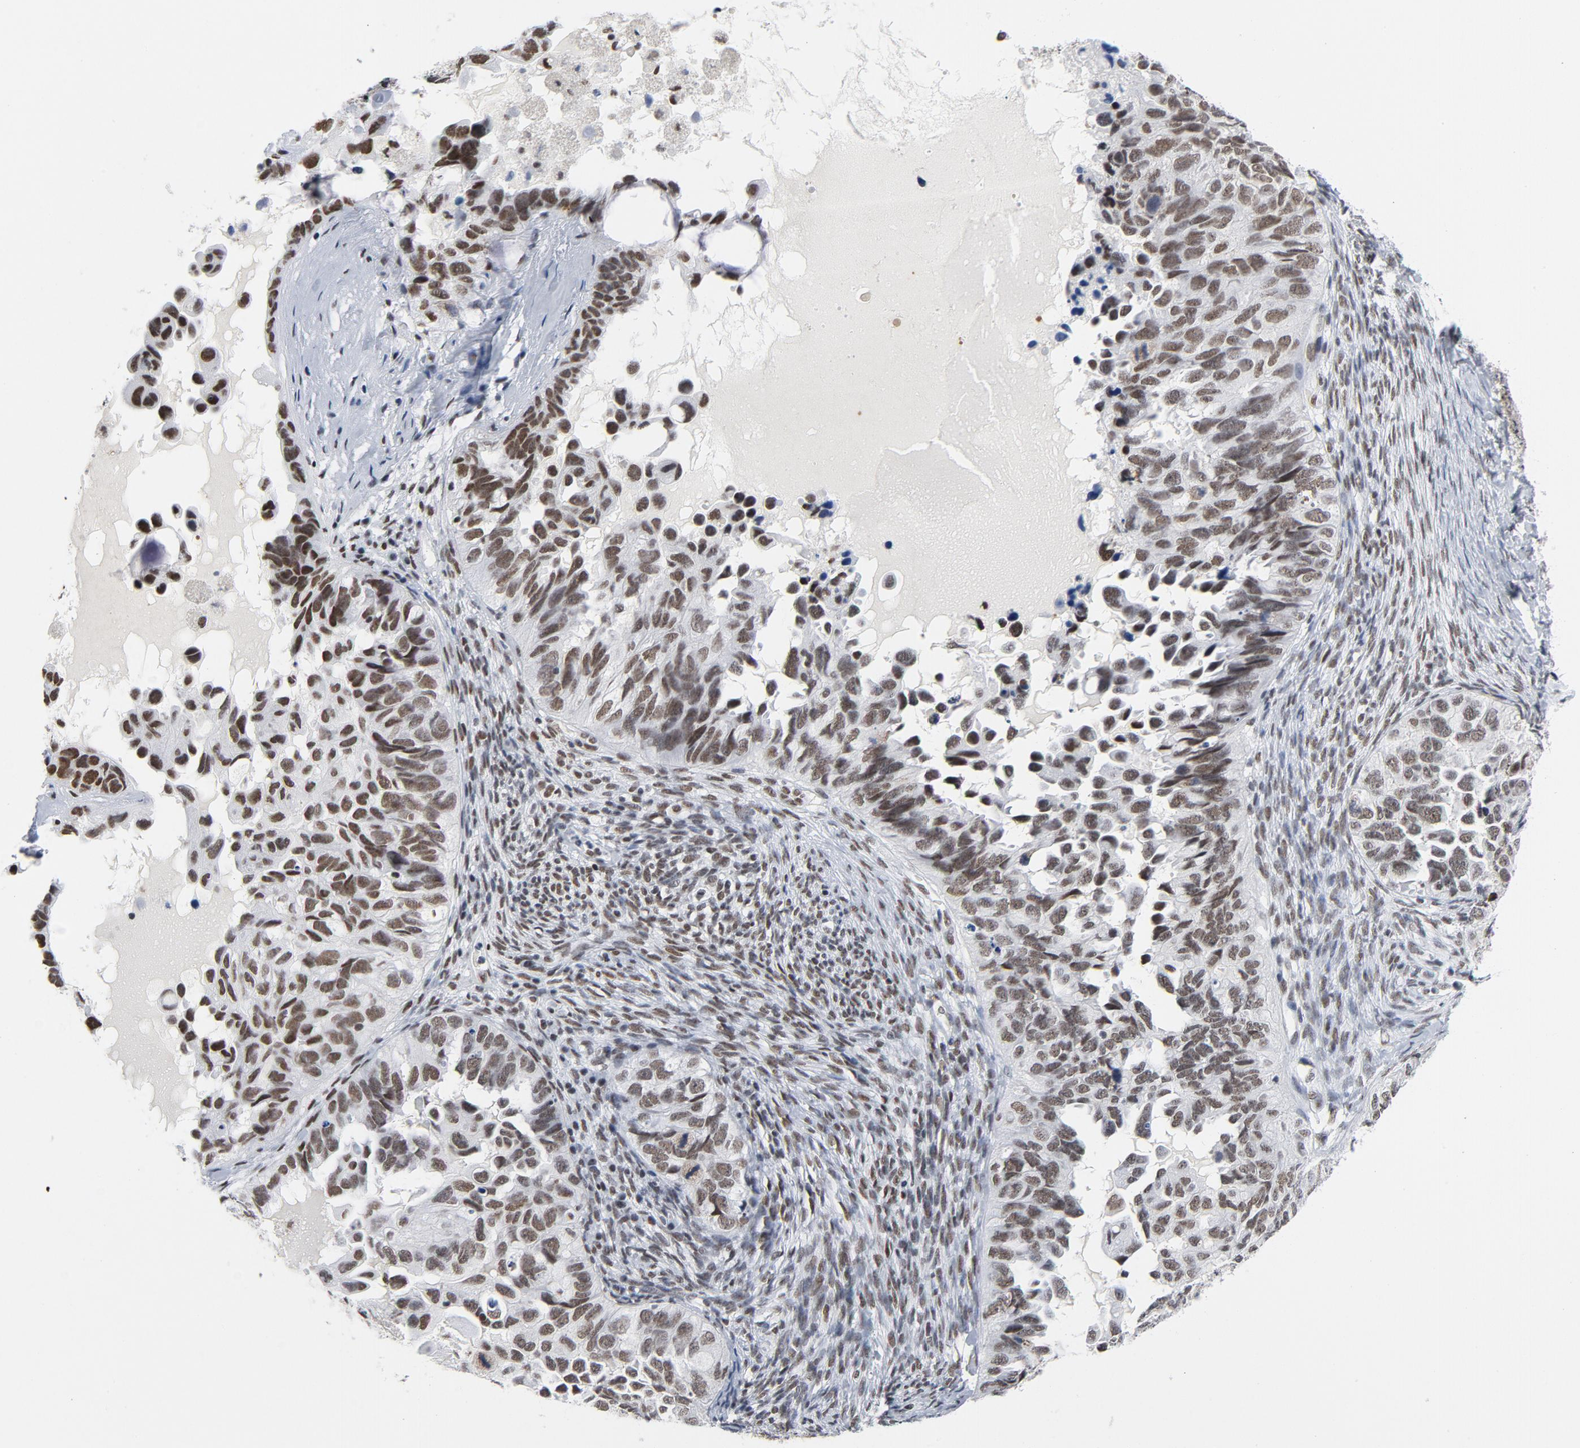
{"staining": {"intensity": "moderate", "quantity": ">75%", "location": "nuclear"}, "tissue": "ovarian cancer", "cell_type": "Tumor cells", "image_type": "cancer", "snomed": [{"axis": "morphology", "description": "Cystadenocarcinoma, serous, NOS"}, {"axis": "topography", "description": "Ovary"}], "caption": "Protein expression analysis of ovarian cancer (serous cystadenocarcinoma) displays moderate nuclear expression in about >75% of tumor cells.", "gene": "CSTF2", "patient": {"sex": "female", "age": 82}}